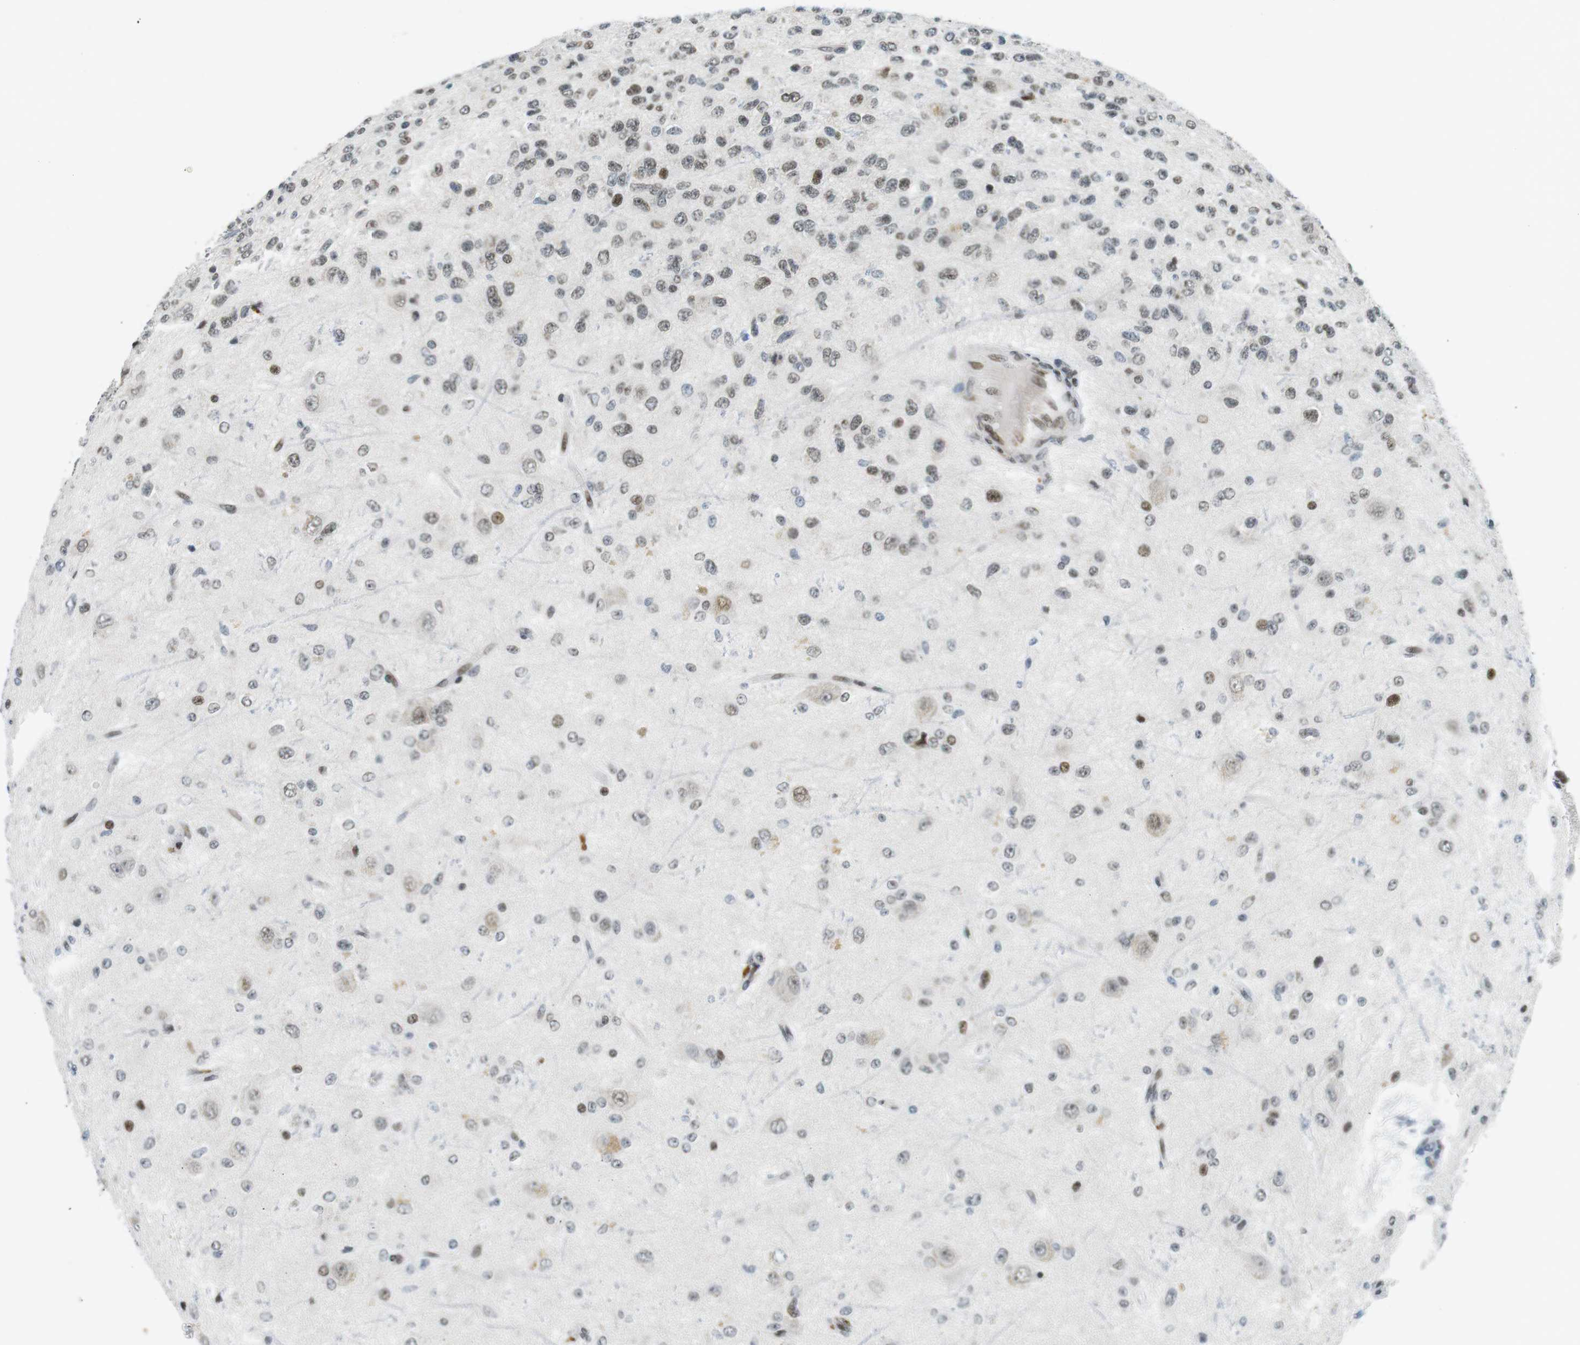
{"staining": {"intensity": "moderate", "quantity": "<25%", "location": "nuclear"}, "tissue": "glioma", "cell_type": "Tumor cells", "image_type": "cancer", "snomed": [{"axis": "morphology", "description": "Glioma, malignant, High grade"}, {"axis": "topography", "description": "pancreas cauda"}], "caption": "A photomicrograph showing moderate nuclear staining in approximately <25% of tumor cells in malignant glioma (high-grade), as visualized by brown immunohistochemical staining.", "gene": "CDC27", "patient": {"sex": "male", "age": 60}}